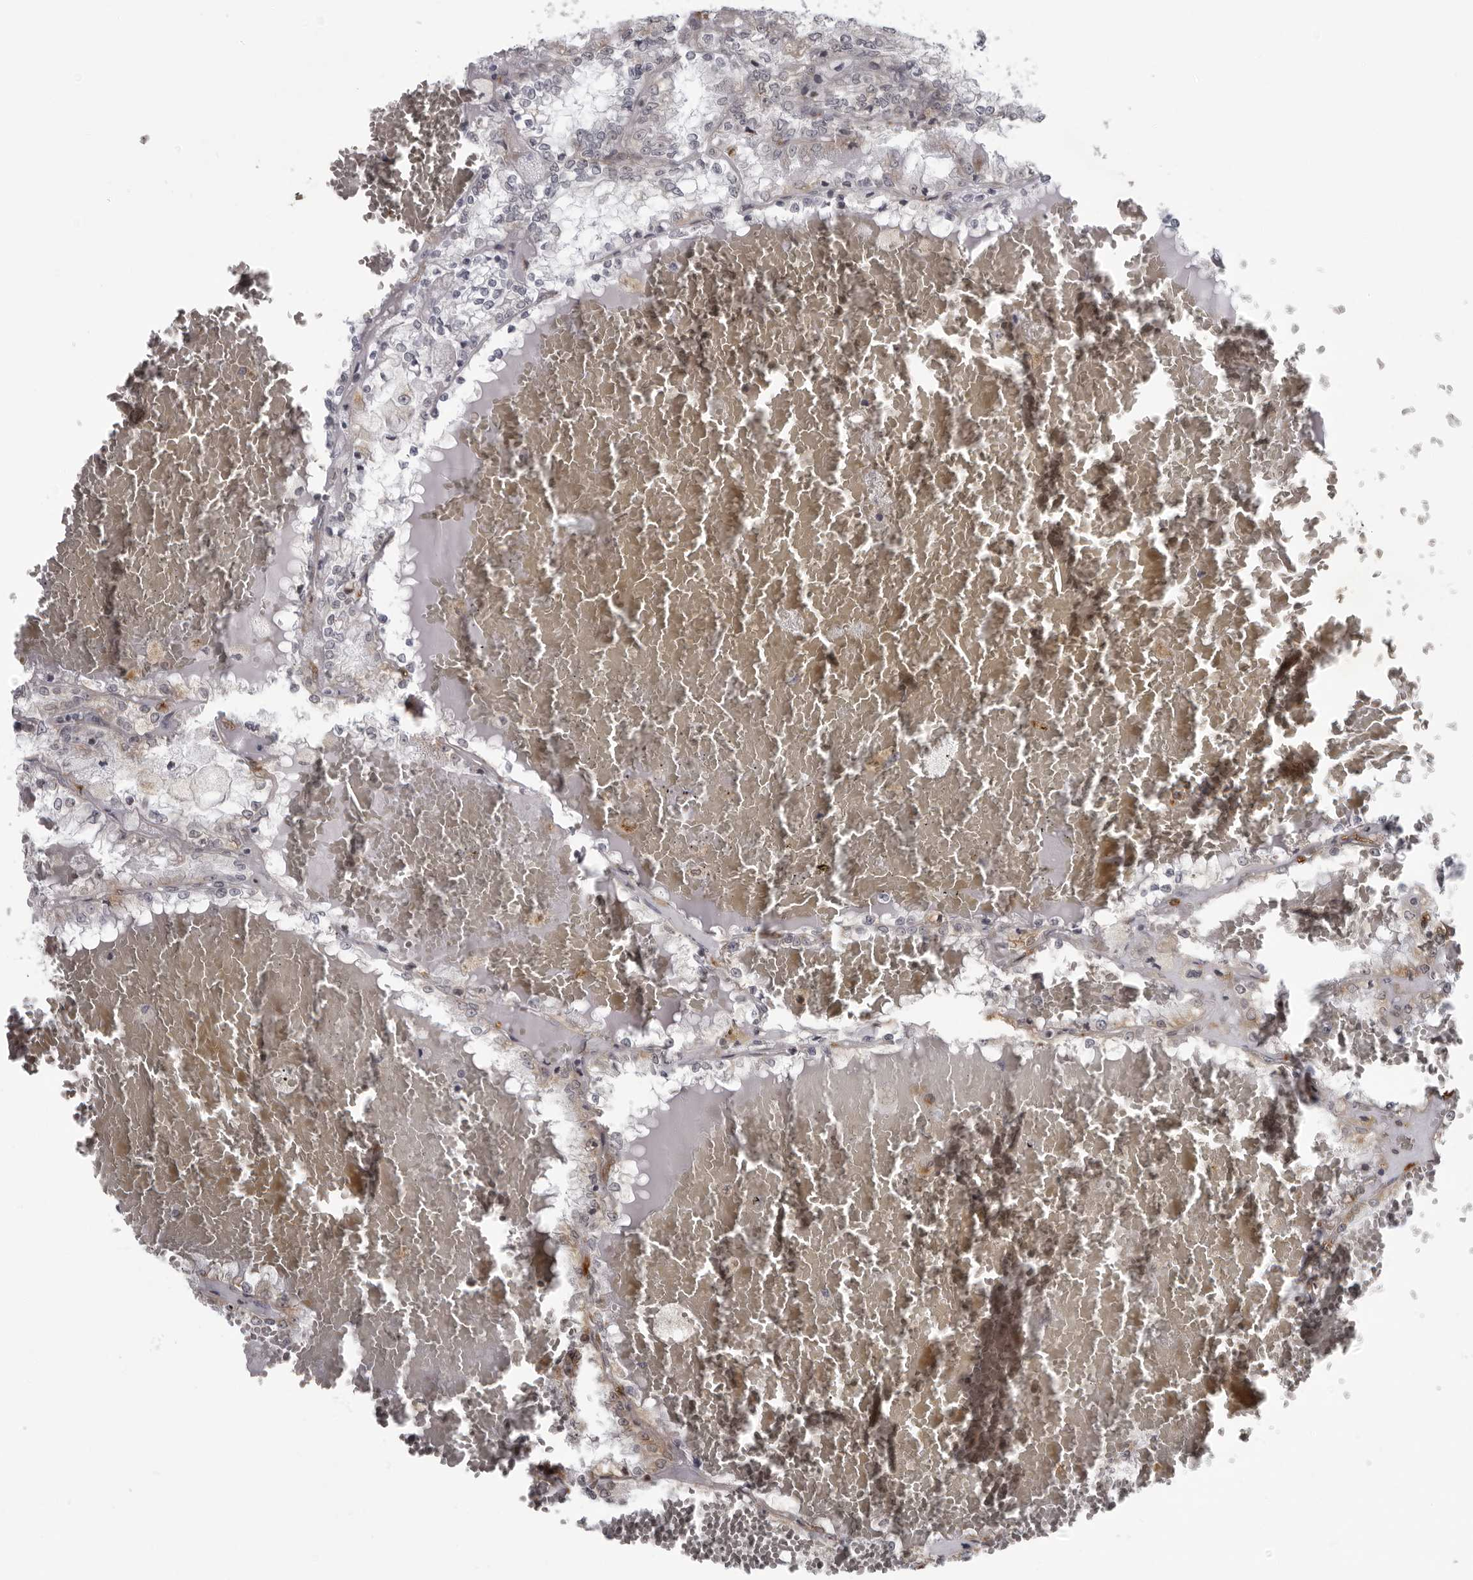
{"staining": {"intensity": "negative", "quantity": "none", "location": "none"}, "tissue": "renal cancer", "cell_type": "Tumor cells", "image_type": "cancer", "snomed": [{"axis": "morphology", "description": "Adenocarcinoma, NOS"}, {"axis": "topography", "description": "Kidney"}], "caption": "Adenocarcinoma (renal) stained for a protein using immunohistochemistry (IHC) reveals no expression tumor cells.", "gene": "RTCA", "patient": {"sex": "female", "age": 56}}